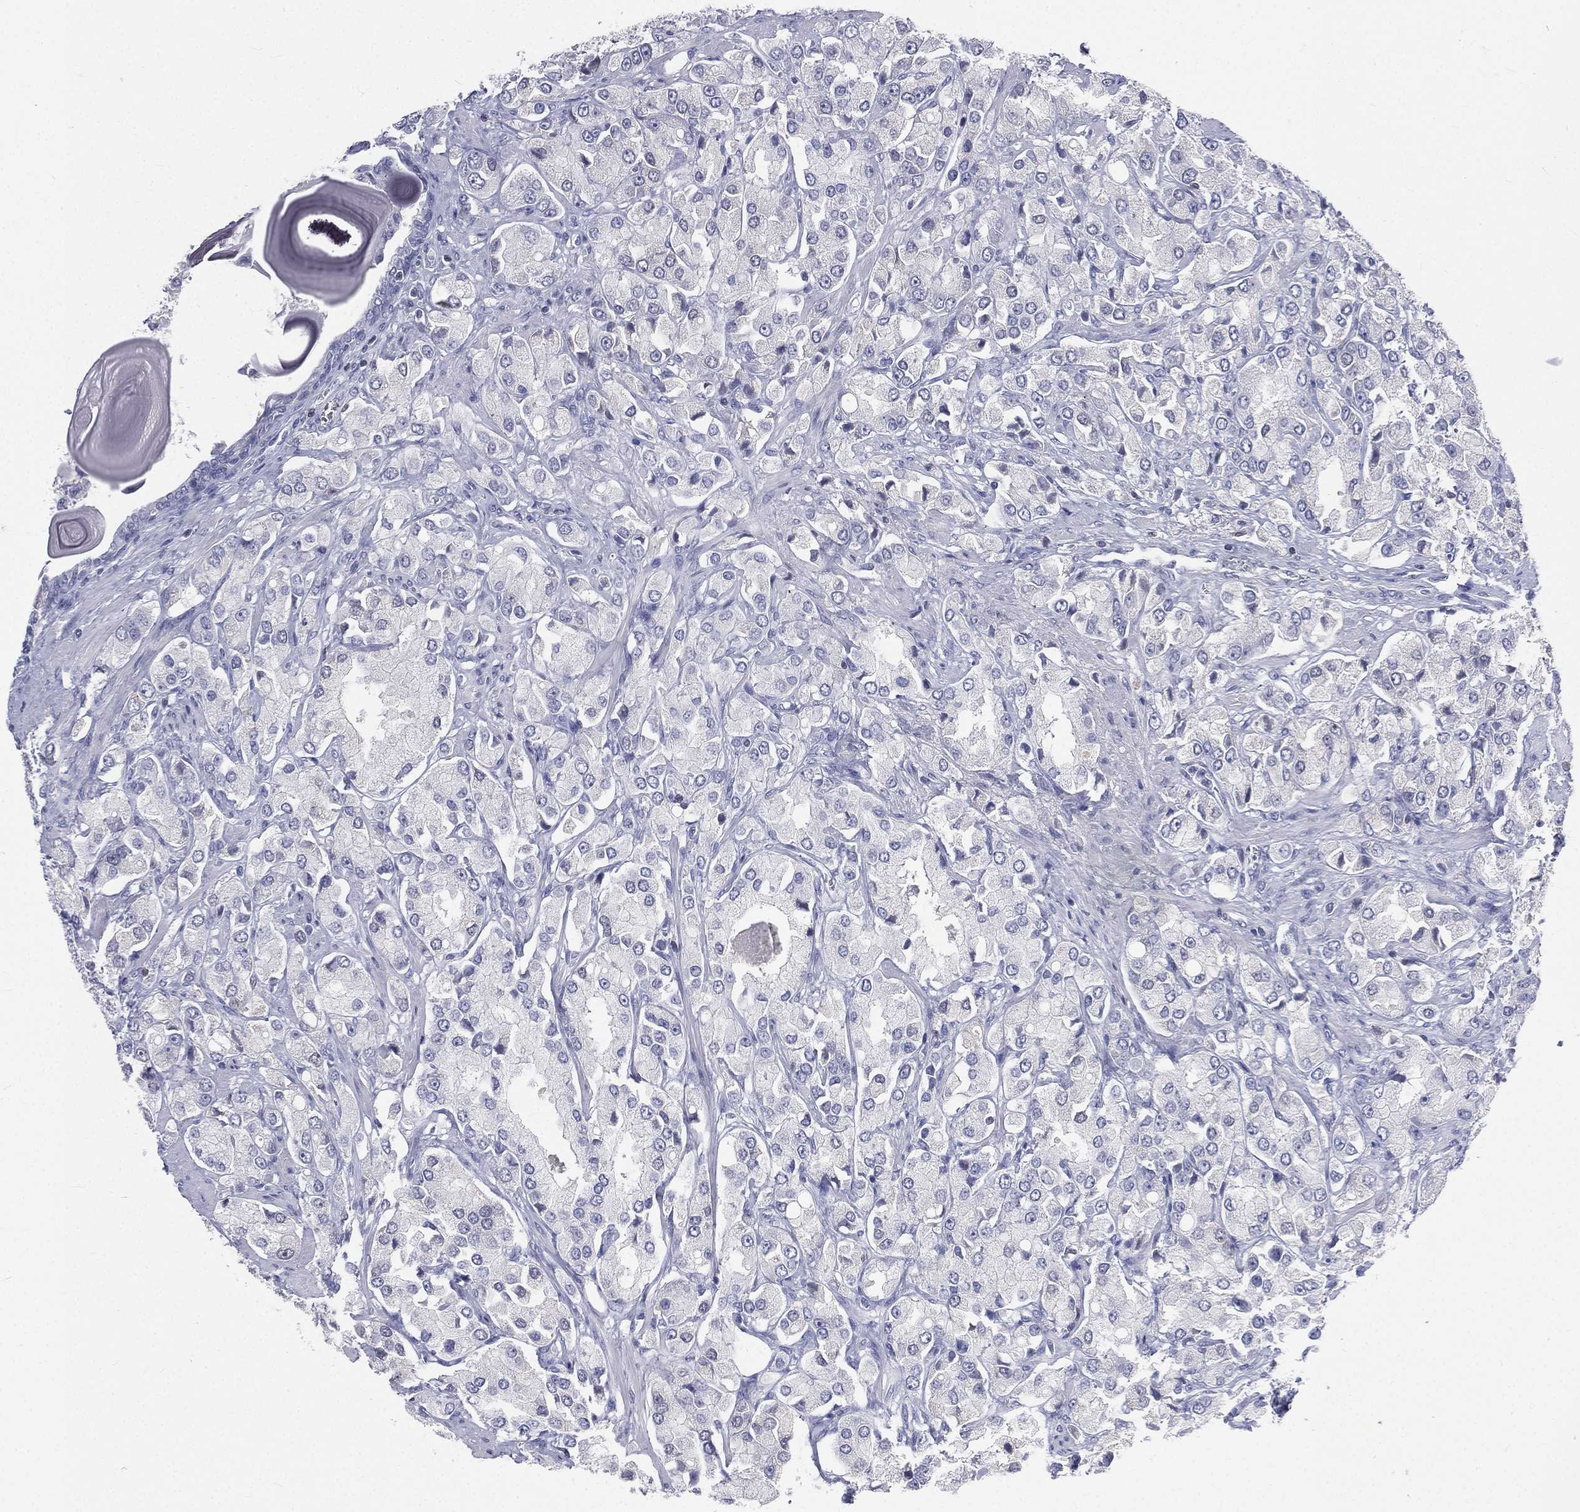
{"staining": {"intensity": "negative", "quantity": "none", "location": "none"}, "tissue": "prostate cancer", "cell_type": "Tumor cells", "image_type": "cancer", "snomed": [{"axis": "morphology", "description": "Adenocarcinoma, NOS"}, {"axis": "topography", "description": "Prostate and seminal vesicle, NOS"}, {"axis": "topography", "description": "Prostate"}], "caption": "Immunohistochemistry of prostate cancer reveals no staining in tumor cells.", "gene": "CD3D", "patient": {"sex": "male", "age": 64}}